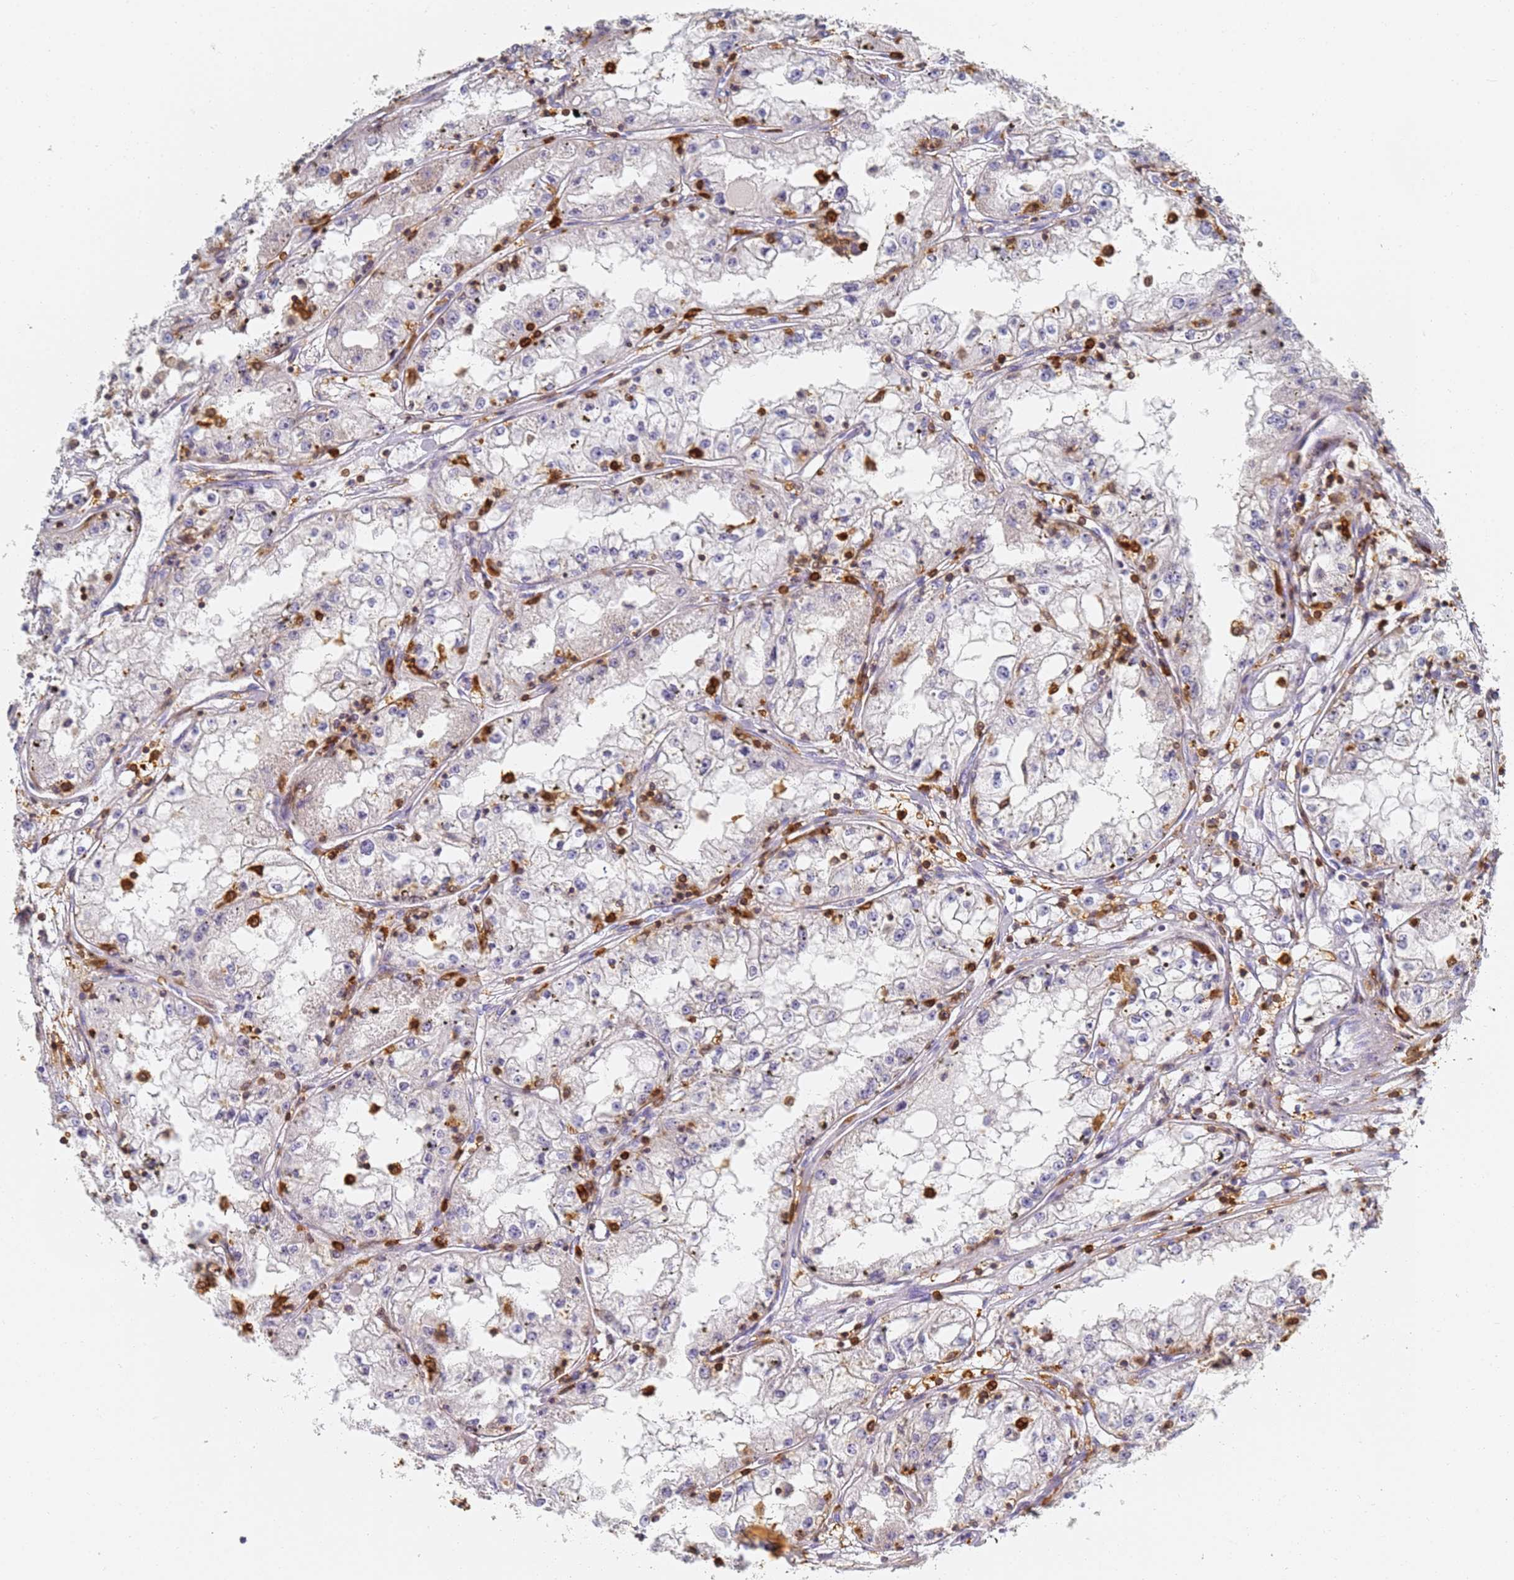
{"staining": {"intensity": "negative", "quantity": "none", "location": "none"}, "tissue": "renal cancer", "cell_type": "Tumor cells", "image_type": "cancer", "snomed": [{"axis": "morphology", "description": "Adenocarcinoma, NOS"}, {"axis": "topography", "description": "Kidney"}], "caption": "Tumor cells are negative for brown protein staining in renal adenocarcinoma.", "gene": "BIN2", "patient": {"sex": "male", "age": 56}}